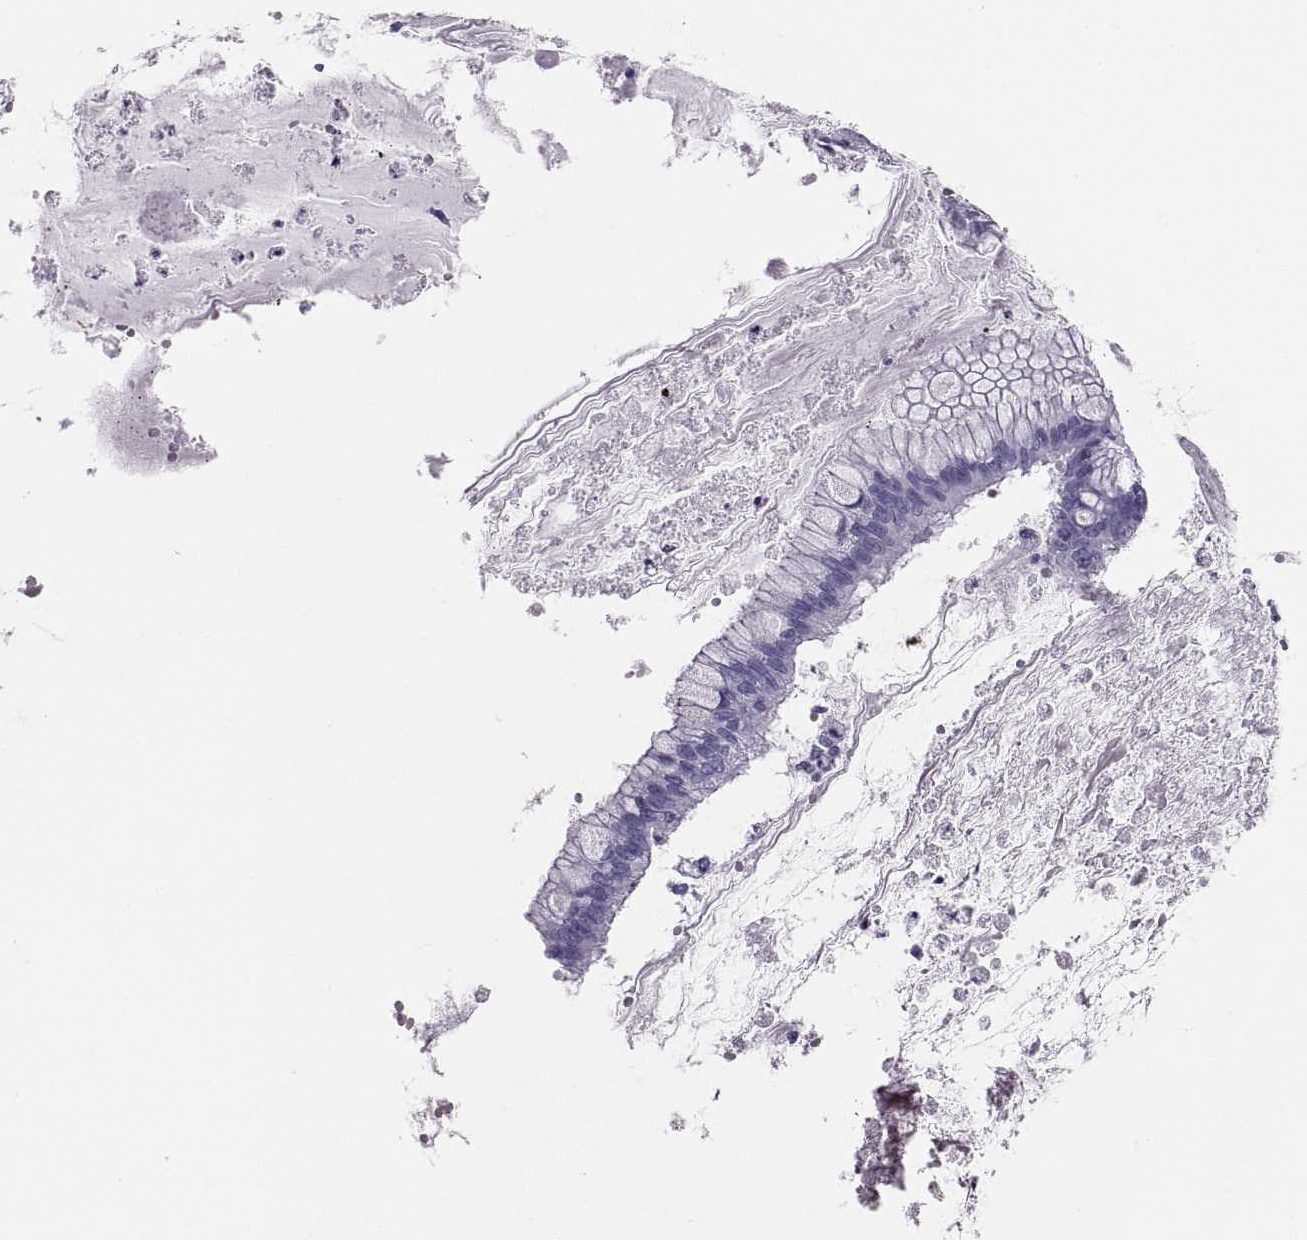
{"staining": {"intensity": "negative", "quantity": "none", "location": "none"}, "tissue": "ovarian cancer", "cell_type": "Tumor cells", "image_type": "cancer", "snomed": [{"axis": "morphology", "description": "Cystadenocarcinoma, mucinous, NOS"}, {"axis": "topography", "description": "Ovary"}], "caption": "A micrograph of ovarian mucinous cystadenocarcinoma stained for a protein demonstrates no brown staining in tumor cells.", "gene": "PAX2", "patient": {"sex": "female", "age": 67}}